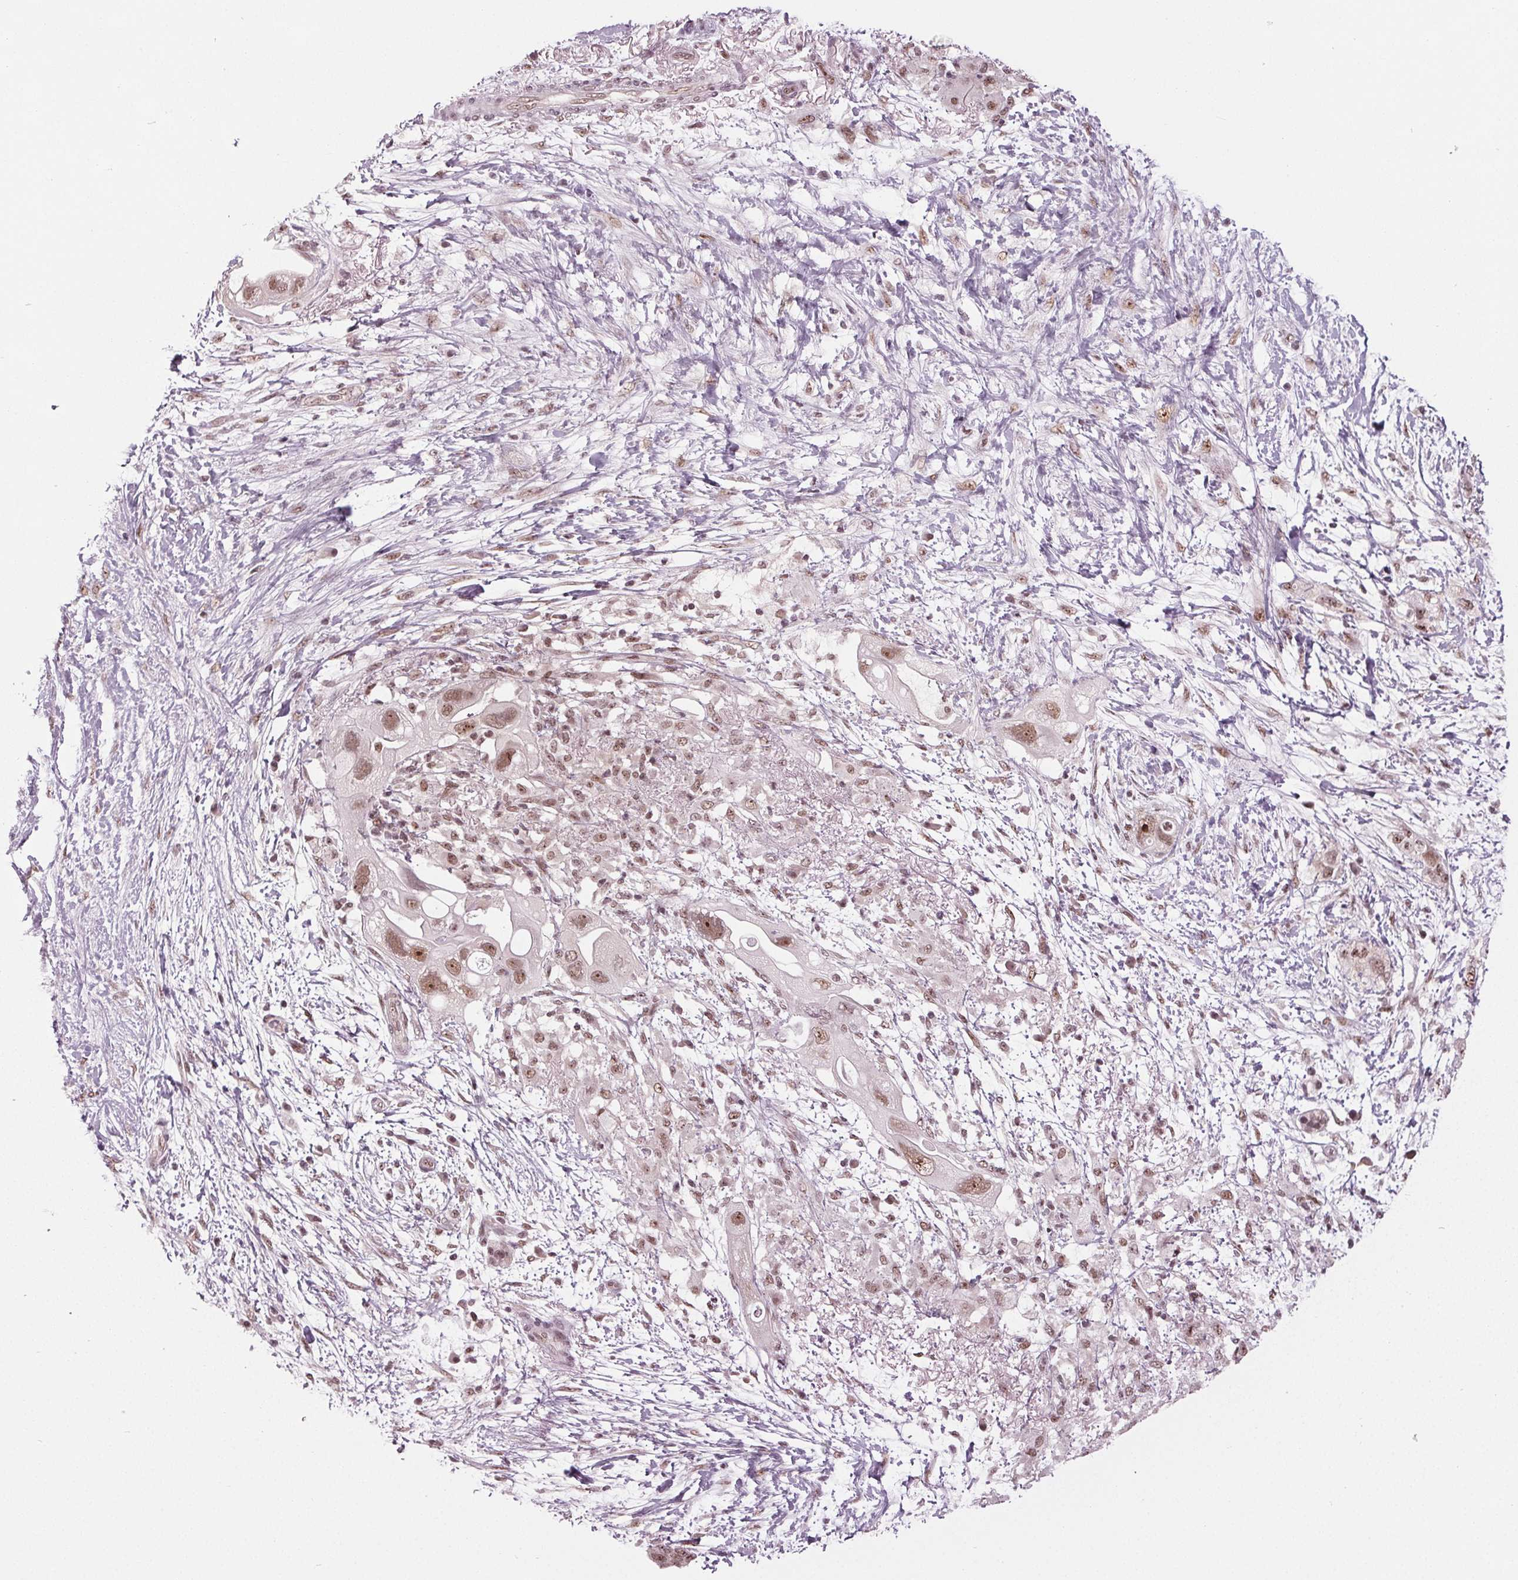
{"staining": {"intensity": "moderate", "quantity": ">75%", "location": "nuclear"}, "tissue": "pancreatic cancer", "cell_type": "Tumor cells", "image_type": "cancer", "snomed": [{"axis": "morphology", "description": "Adenocarcinoma, NOS"}, {"axis": "topography", "description": "Pancreas"}], "caption": "The micrograph displays immunohistochemical staining of pancreatic cancer. There is moderate nuclear positivity is seen in approximately >75% of tumor cells. (DAB (3,3'-diaminobenzidine) IHC, brown staining for protein, blue staining for nuclei).", "gene": "DDX41", "patient": {"sex": "female", "age": 72}}